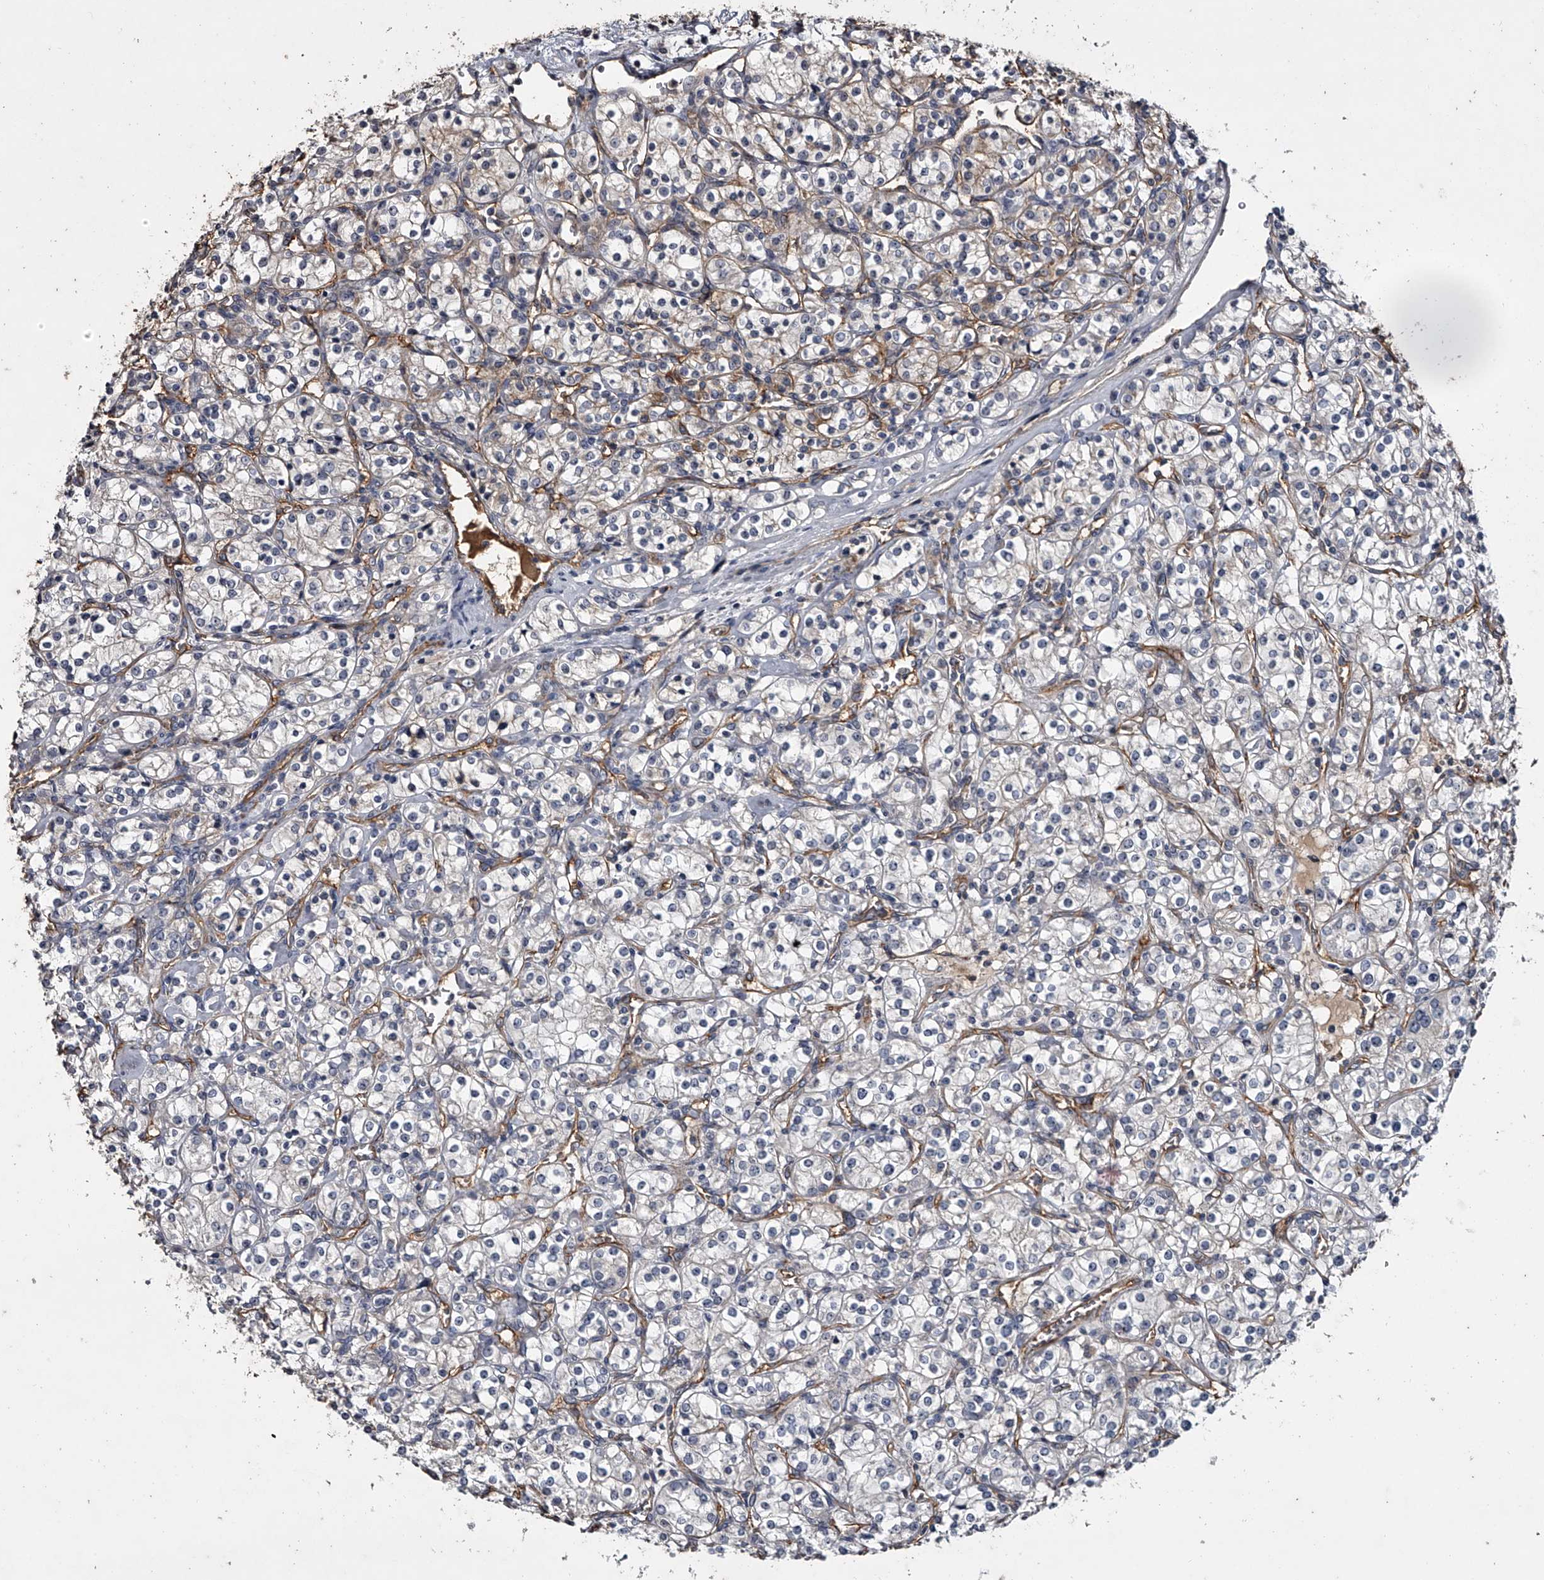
{"staining": {"intensity": "weak", "quantity": "<25%", "location": "cytoplasmic/membranous"}, "tissue": "renal cancer", "cell_type": "Tumor cells", "image_type": "cancer", "snomed": [{"axis": "morphology", "description": "Adenocarcinoma, NOS"}, {"axis": "topography", "description": "Kidney"}], "caption": "Immunohistochemistry (IHC) of renal adenocarcinoma exhibits no positivity in tumor cells. Brightfield microscopy of IHC stained with DAB (3,3'-diaminobenzidine) (brown) and hematoxylin (blue), captured at high magnification.", "gene": "MDN1", "patient": {"sex": "male", "age": 77}}